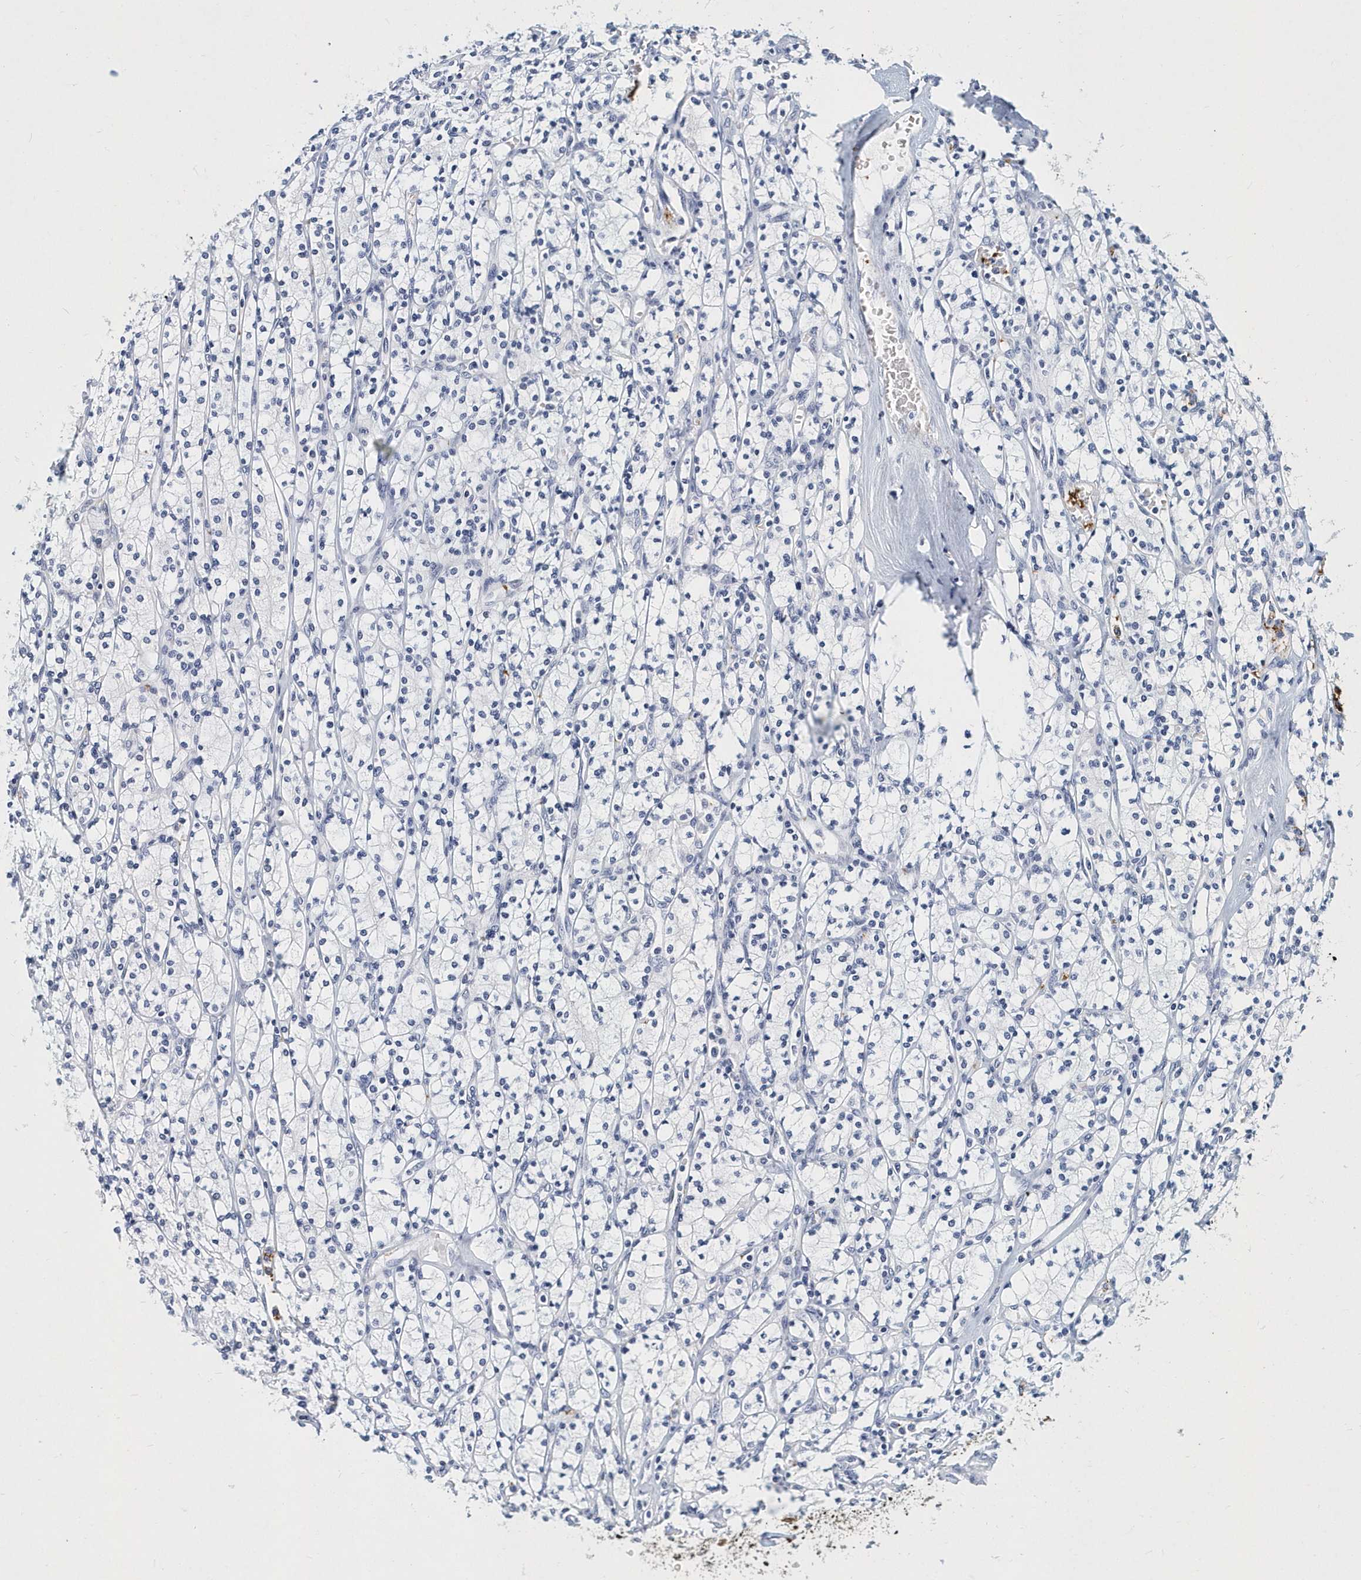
{"staining": {"intensity": "negative", "quantity": "none", "location": "none"}, "tissue": "renal cancer", "cell_type": "Tumor cells", "image_type": "cancer", "snomed": [{"axis": "morphology", "description": "Adenocarcinoma, NOS"}, {"axis": "topography", "description": "Kidney"}], "caption": "This histopathology image is of adenocarcinoma (renal) stained with immunohistochemistry to label a protein in brown with the nuclei are counter-stained blue. There is no expression in tumor cells.", "gene": "ITGA2B", "patient": {"sex": "male", "age": 77}}